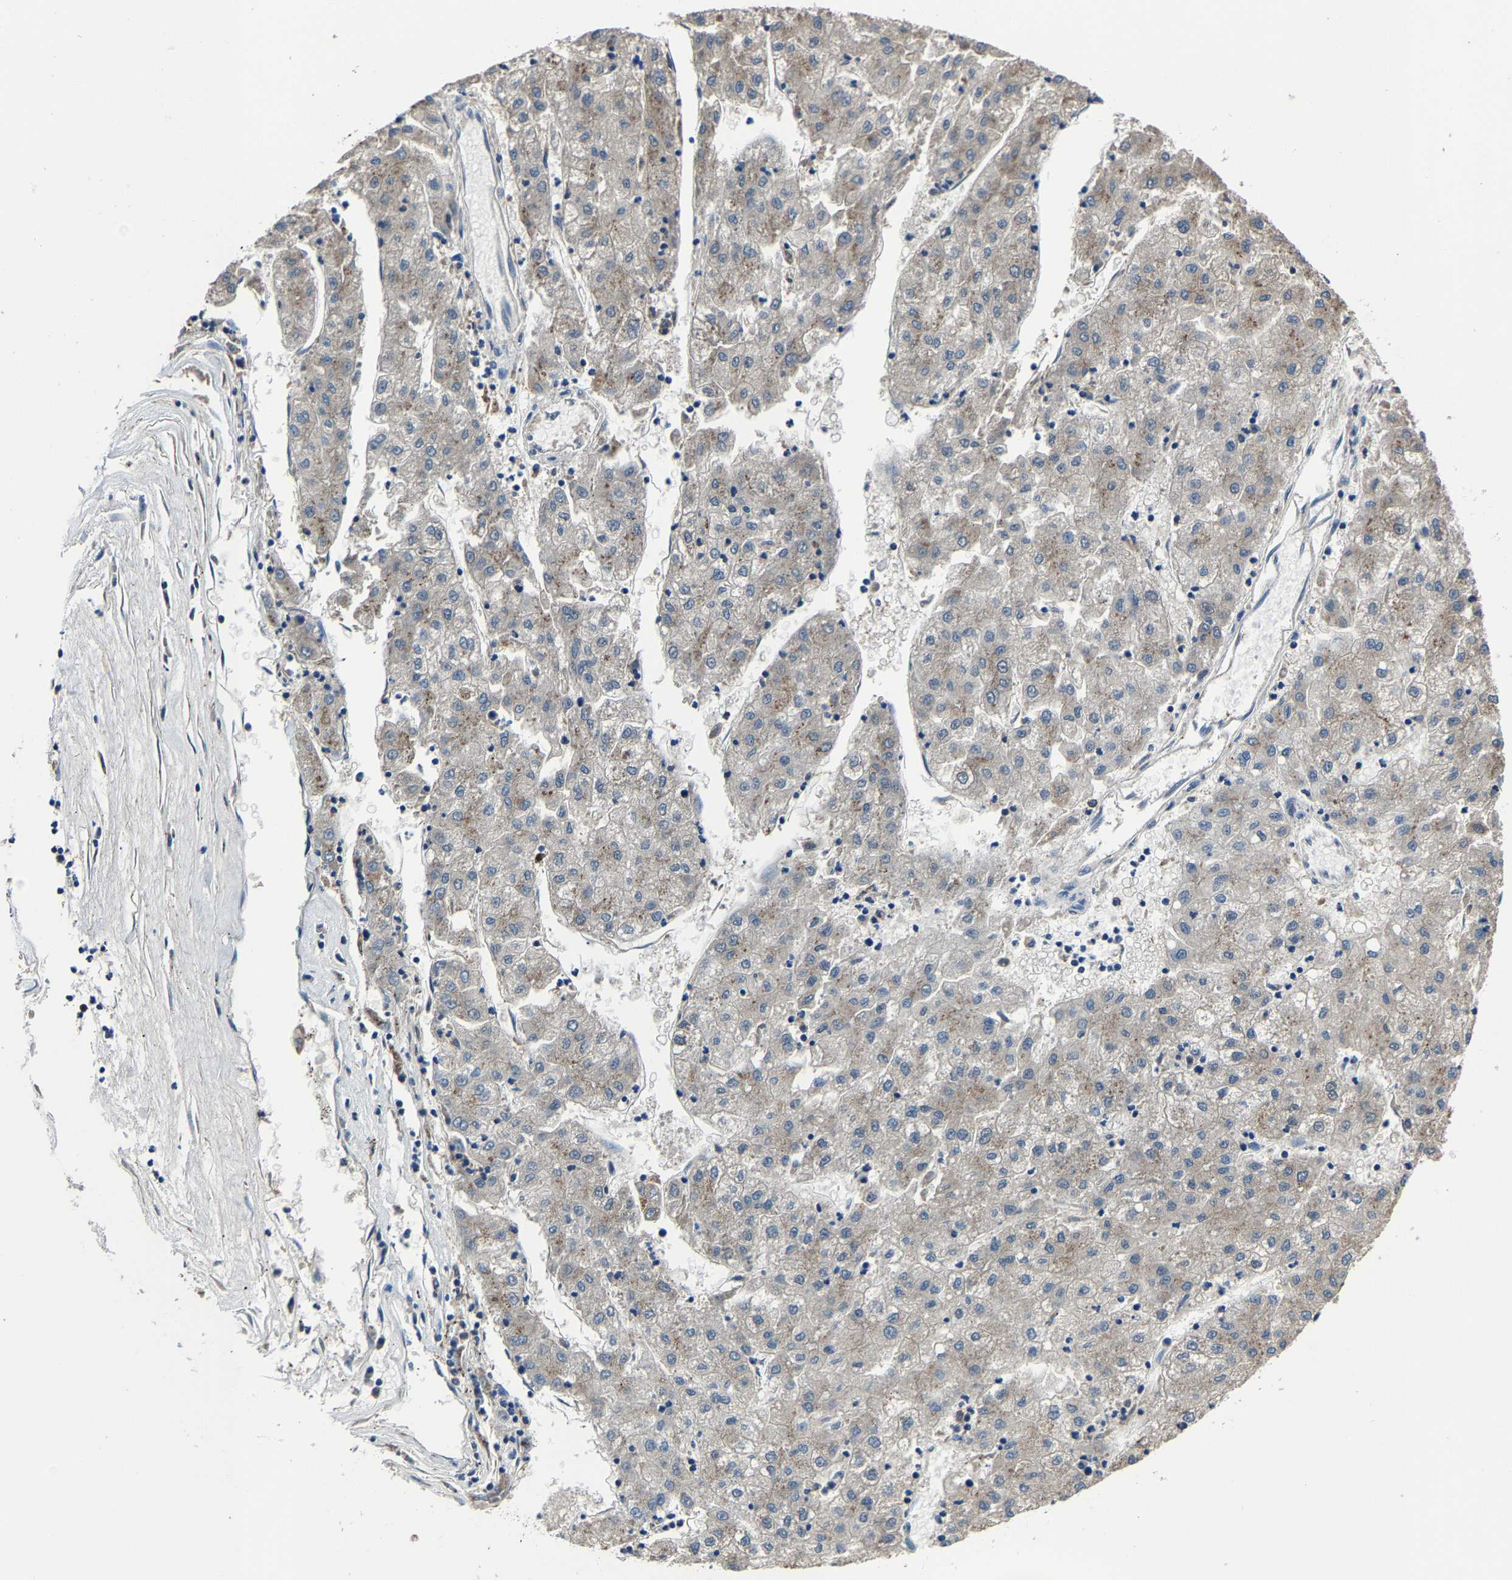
{"staining": {"intensity": "weak", "quantity": "25%-75%", "location": "cytoplasmic/membranous"}, "tissue": "liver cancer", "cell_type": "Tumor cells", "image_type": "cancer", "snomed": [{"axis": "morphology", "description": "Carcinoma, Hepatocellular, NOS"}, {"axis": "topography", "description": "Liver"}], "caption": "The photomicrograph exhibits immunohistochemical staining of hepatocellular carcinoma (liver). There is weak cytoplasmic/membranous expression is appreciated in about 25%-75% of tumor cells.", "gene": "STRBP", "patient": {"sex": "male", "age": 72}}